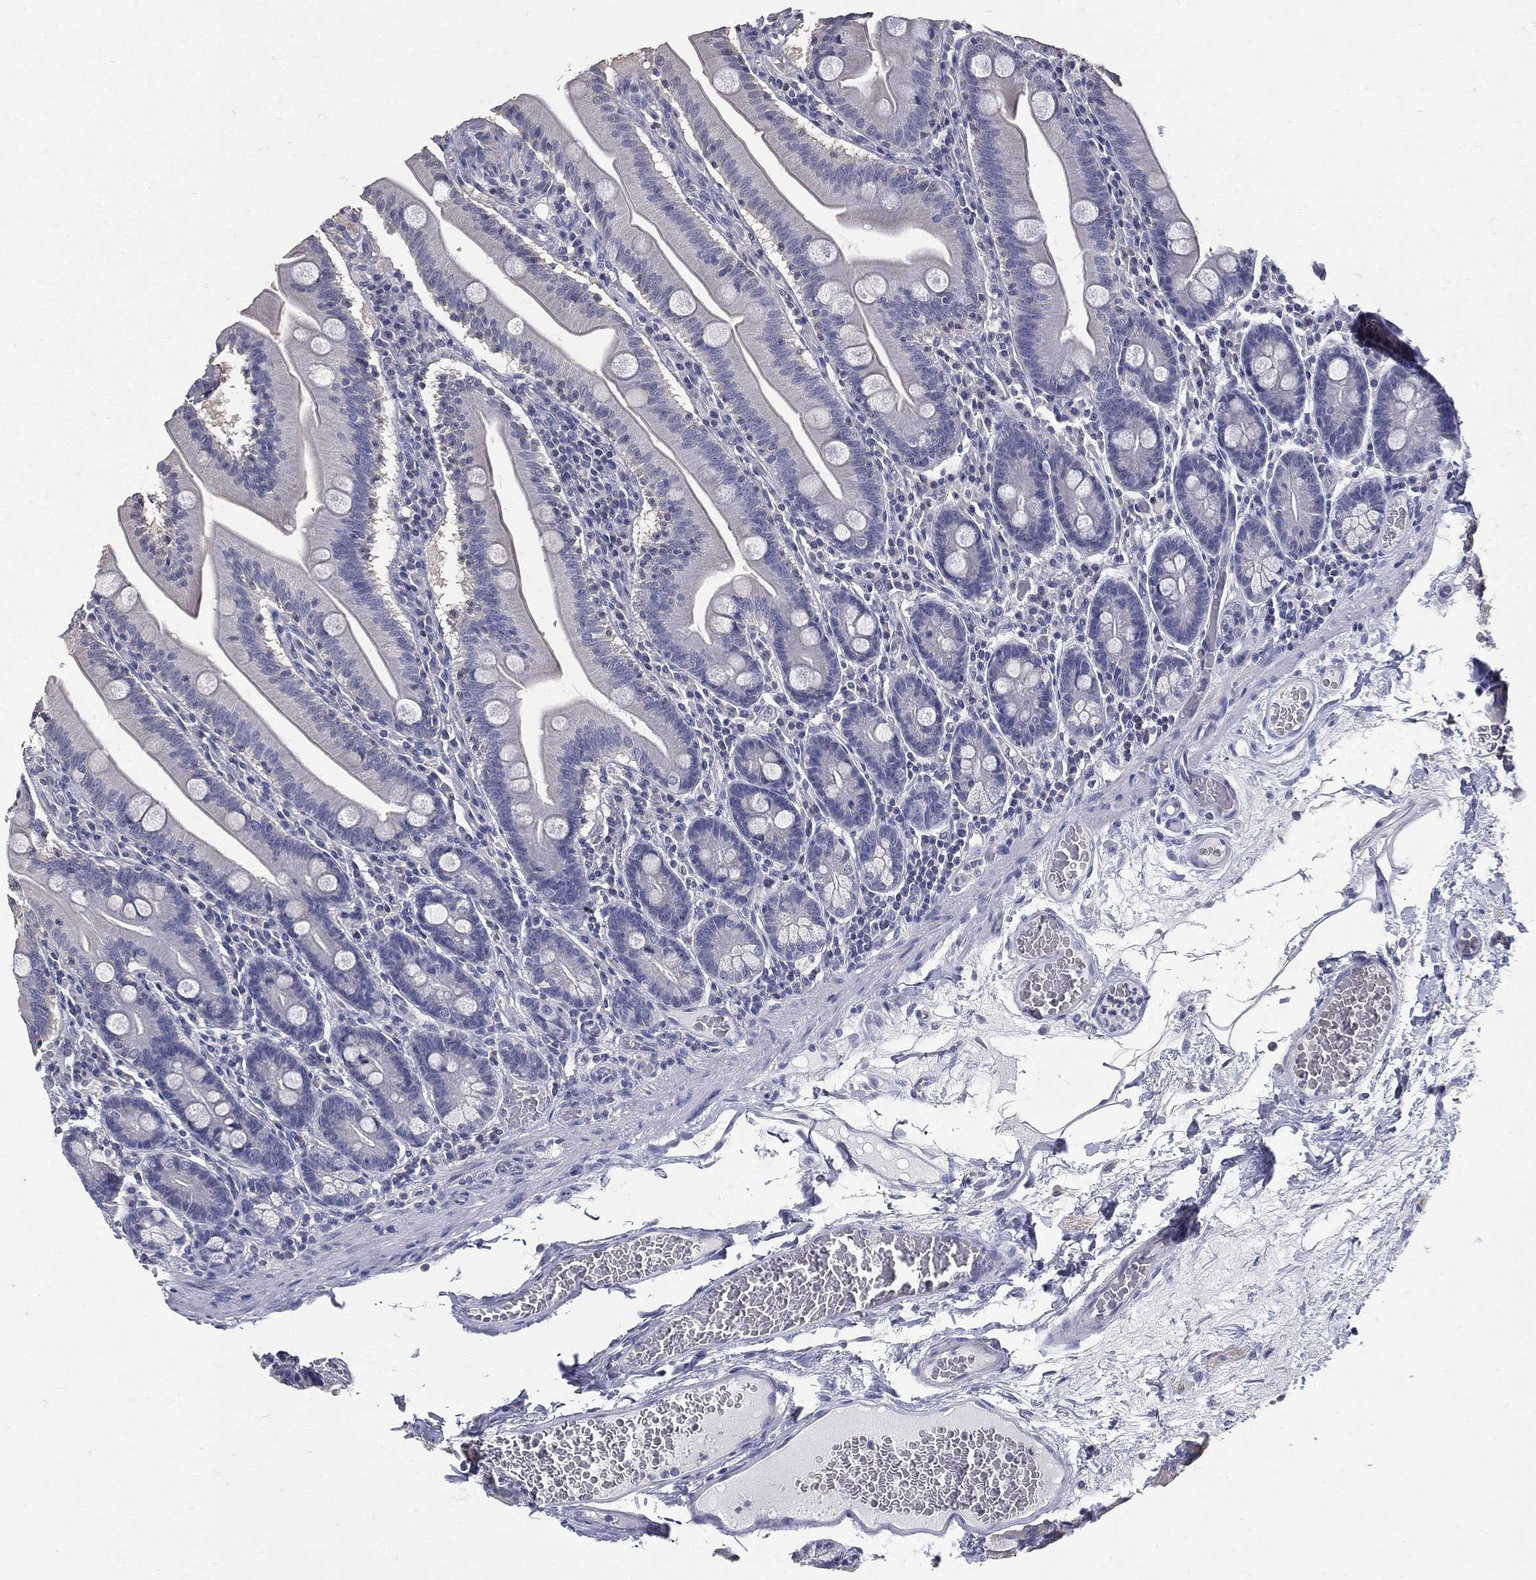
{"staining": {"intensity": "negative", "quantity": "none", "location": "none"}, "tissue": "small intestine", "cell_type": "Glandular cells", "image_type": "normal", "snomed": [{"axis": "morphology", "description": "Normal tissue, NOS"}, {"axis": "topography", "description": "Small intestine"}], "caption": "An image of human small intestine is negative for staining in glandular cells. (DAB immunohistochemistry with hematoxylin counter stain).", "gene": "ETNPPL", "patient": {"sex": "male", "age": 37}}